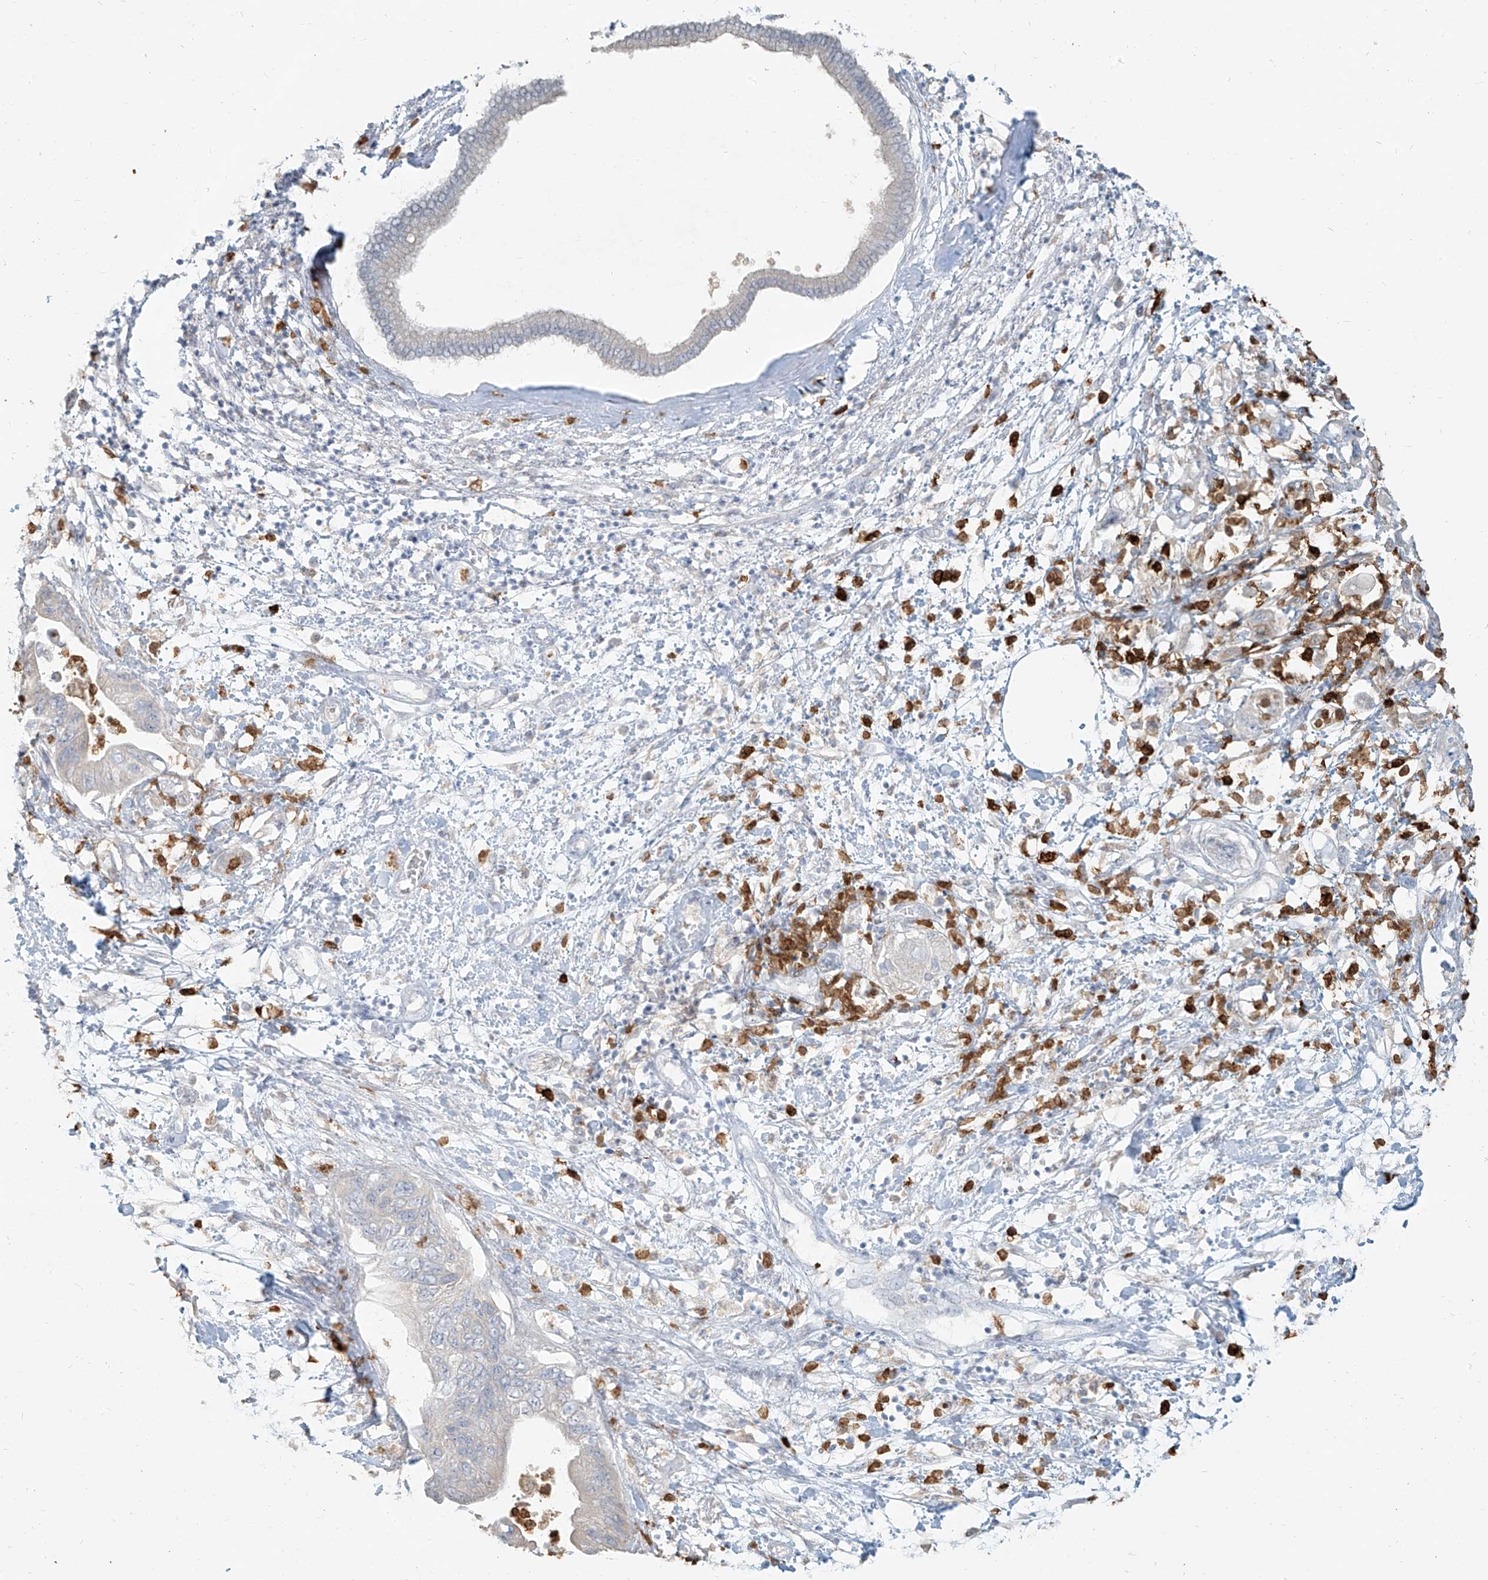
{"staining": {"intensity": "negative", "quantity": "none", "location": "none"}, "tissue": "pancreatic cancer", "cell_type": "Tumor cells", "image_type": "cancer", "snomed": [{"axis": "morphology", "description": "Adenocarcinoma, NOS"}, {"axis": "topography", "description": "Pancreas"}], "caption": "IHC photomicrograph of human pancreatic cancer (adenocarcinoma) stained for a protein (brown), which shows no positivity in tumor cells.", "gene": "PGD", "patient": {"sex": "female", "age": 73}}